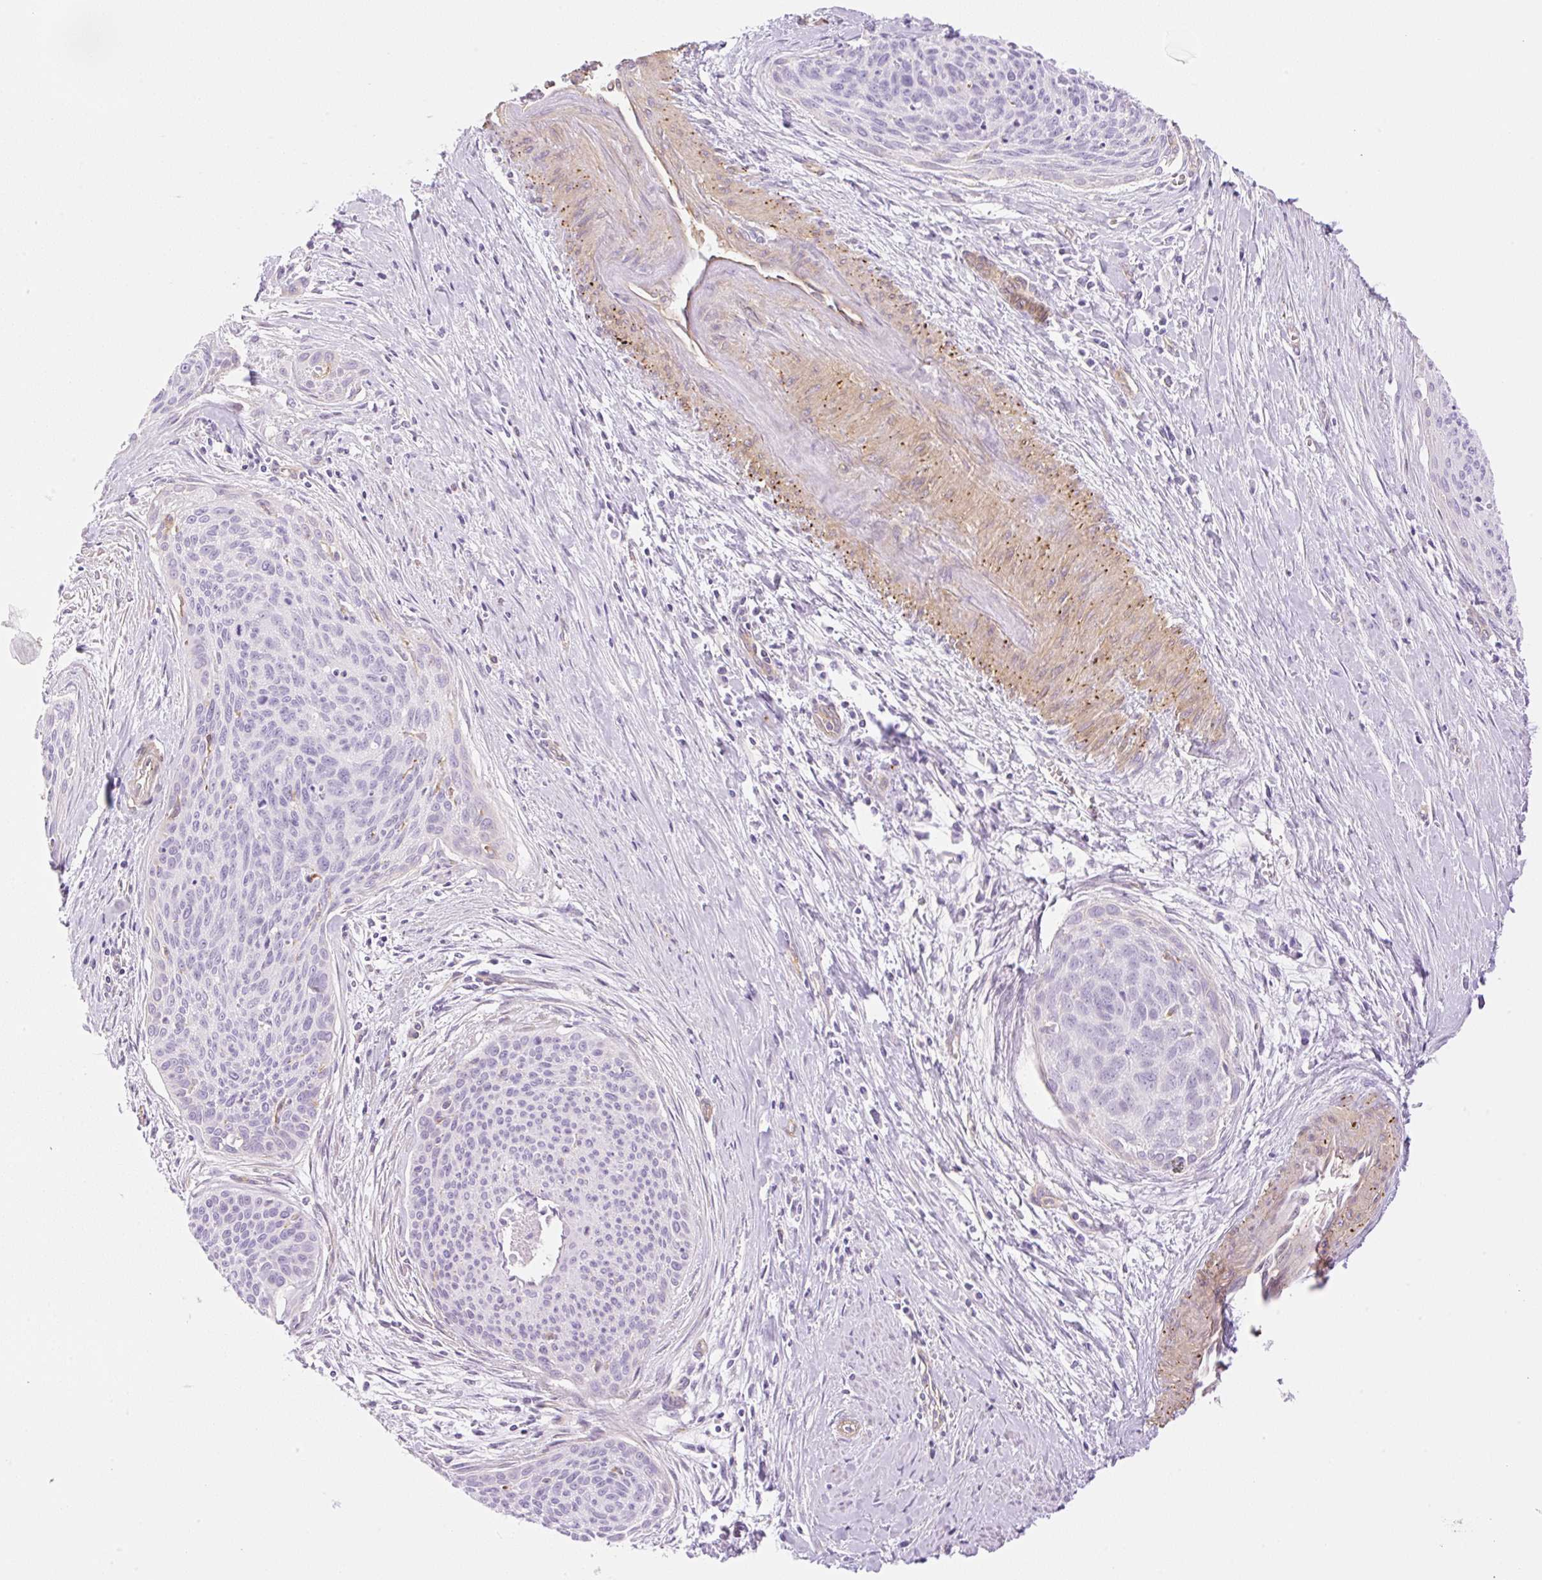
{"staining": {"intensity": "negative", "quantity": "none", "location": "none"}, "tissue": "cervical cancer", "cell_type": "Tumor cells", "image_type": "cancer", "snomed": [{"axis": "morphology", "description": "Squamous cell carcinoma, NOS"}, {"axis": "topography", "description": "Cervix"}], "caption": "This is an immunohistochemistry photomicrograph of cervical cancer (squamous cell carcinoma). There is no expression in tumor cells.", "gene": "EHD3", "patient": {"sex": "female", "age": 55}}